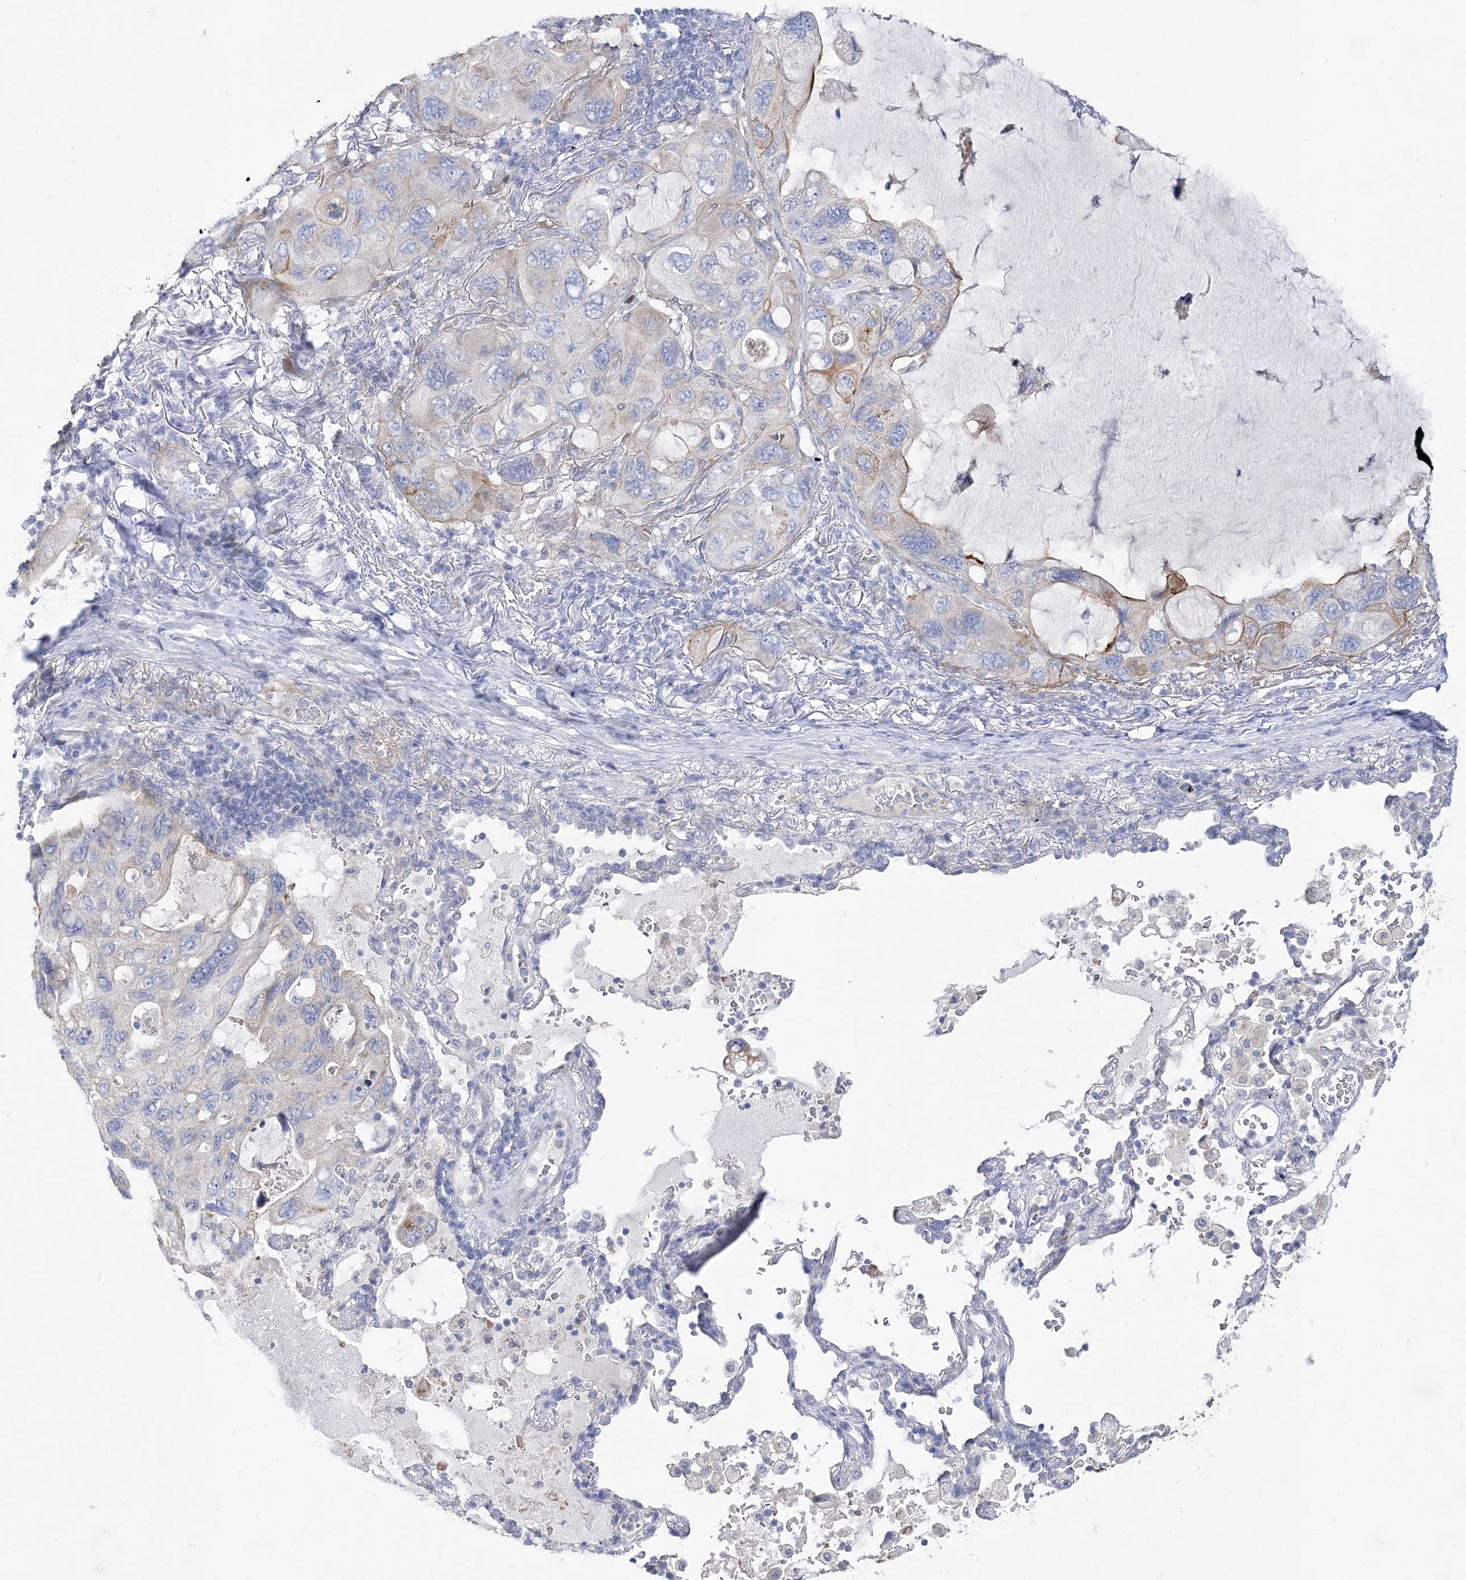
{"staining": {"intensity": "moderate", "quantity": "<25%", "location": "cytoplasmic/membranous"}, "tissue": "lung cancer", "cell_type": "Tumor cells", "image_type": "cancer", "snomed": [{"axis": "morphology", "description": "Squamous cell carcinoma, NOS"}, {"axis": "topography", "description": "Lung"}], "caption": "This is an image of immunohistochemistry (IHC) staining of lung squamous cell carcinoma, which shows moderate staining in the cytoplasmic/membranous of tumor cells.", "gene": "ANO1", "patient": {"sex": "female", "age": 73}}